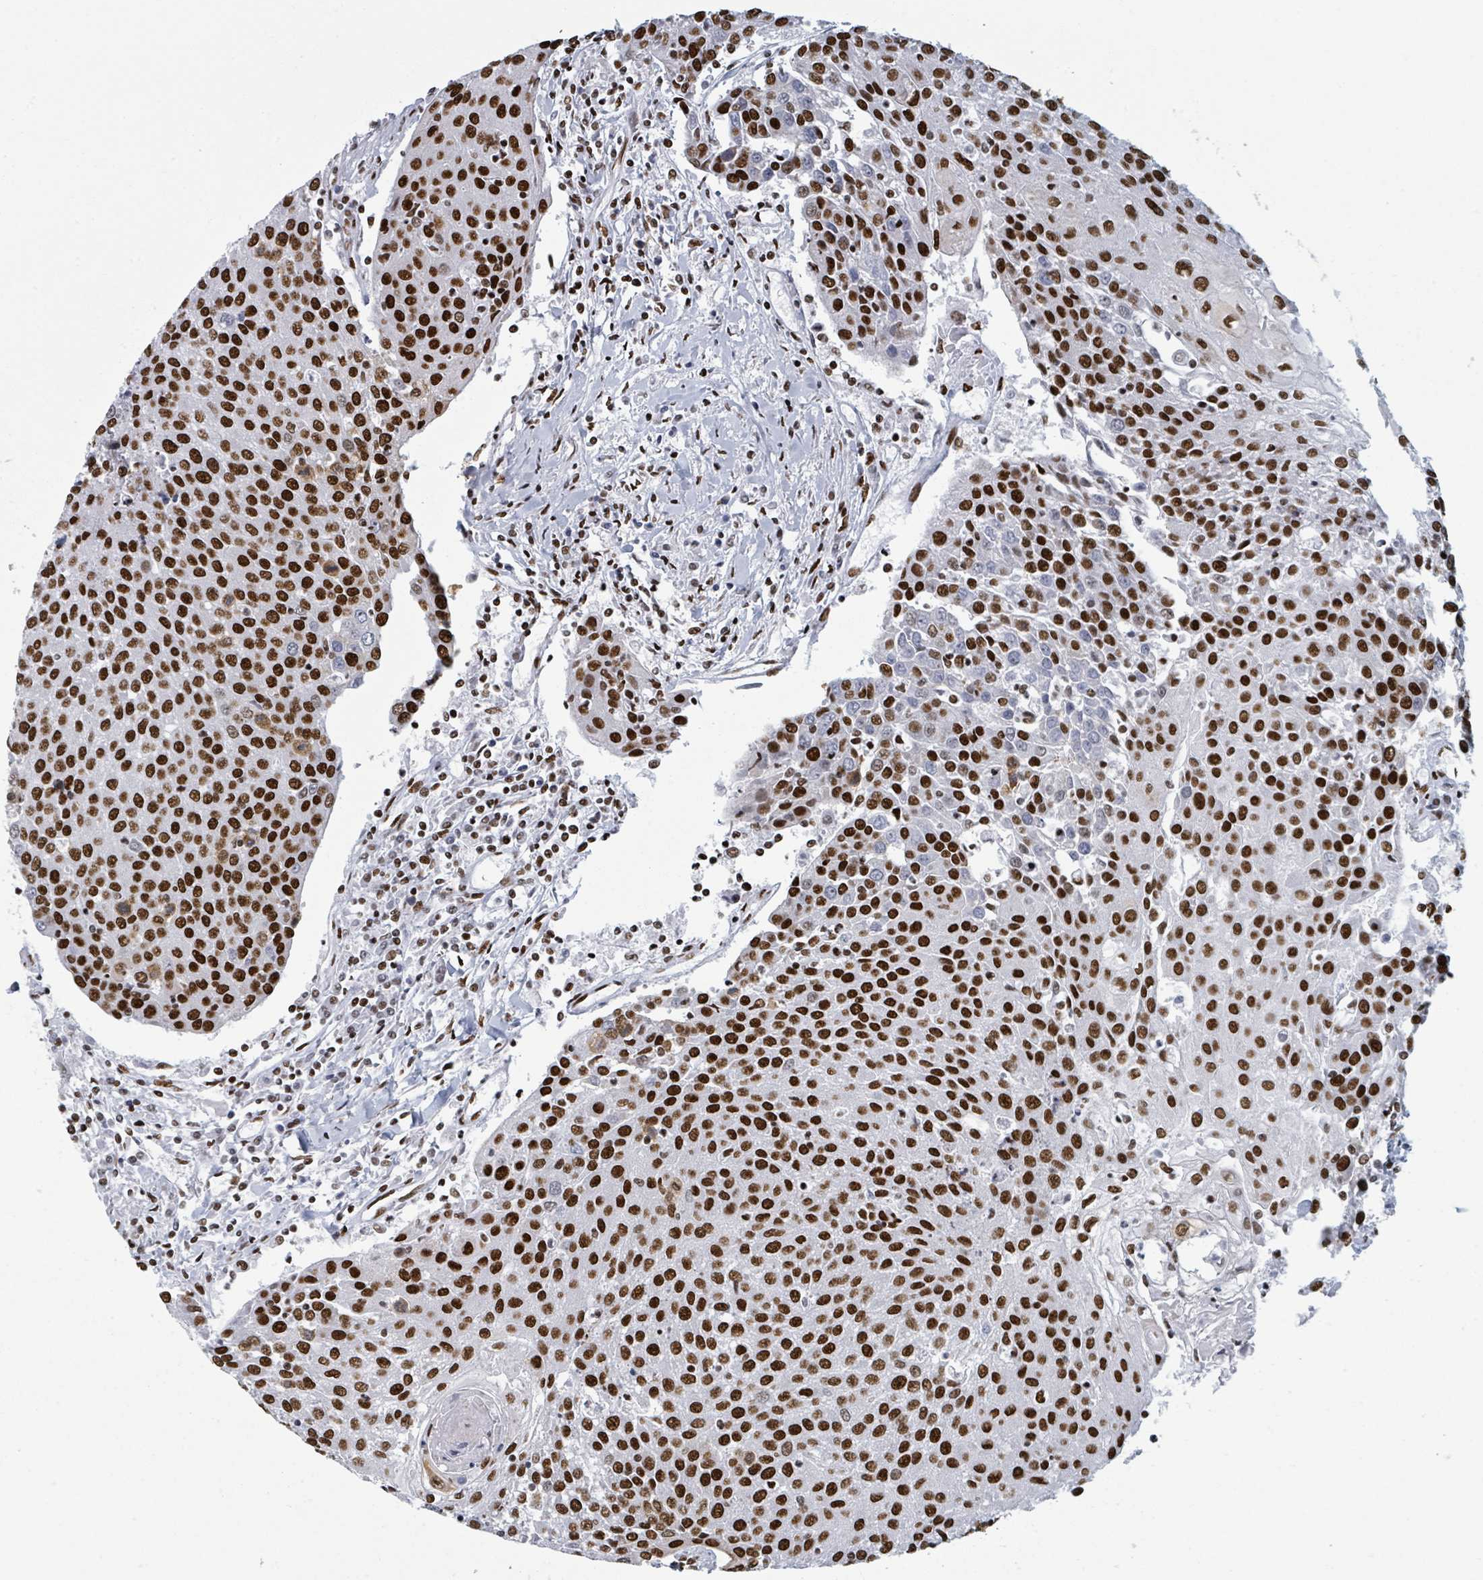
{"staining": {"intensity": "strong", "quantity": ">75%", "location": "nuclear"}, "tissue": "urothelial cancer", "cell_type": "Tumor cells", "image_type": "cancer", "snomed": [{"axis": "morphology", "description": "Urothelial carcinoma, High grade"}, {"axis": "topography", "description": "Urinary bladder"}], "caption": "Strong nuclear positivity is present in approximately >75% of tumor cells in urothelial carcinoma (high-grade). (DAB (3,3'-diaminobenzidine) IHC, brown staining for protein, blue staining for nuclei).", "gene": "DHX16", "patient": {"sex": "female", "age": 85}}